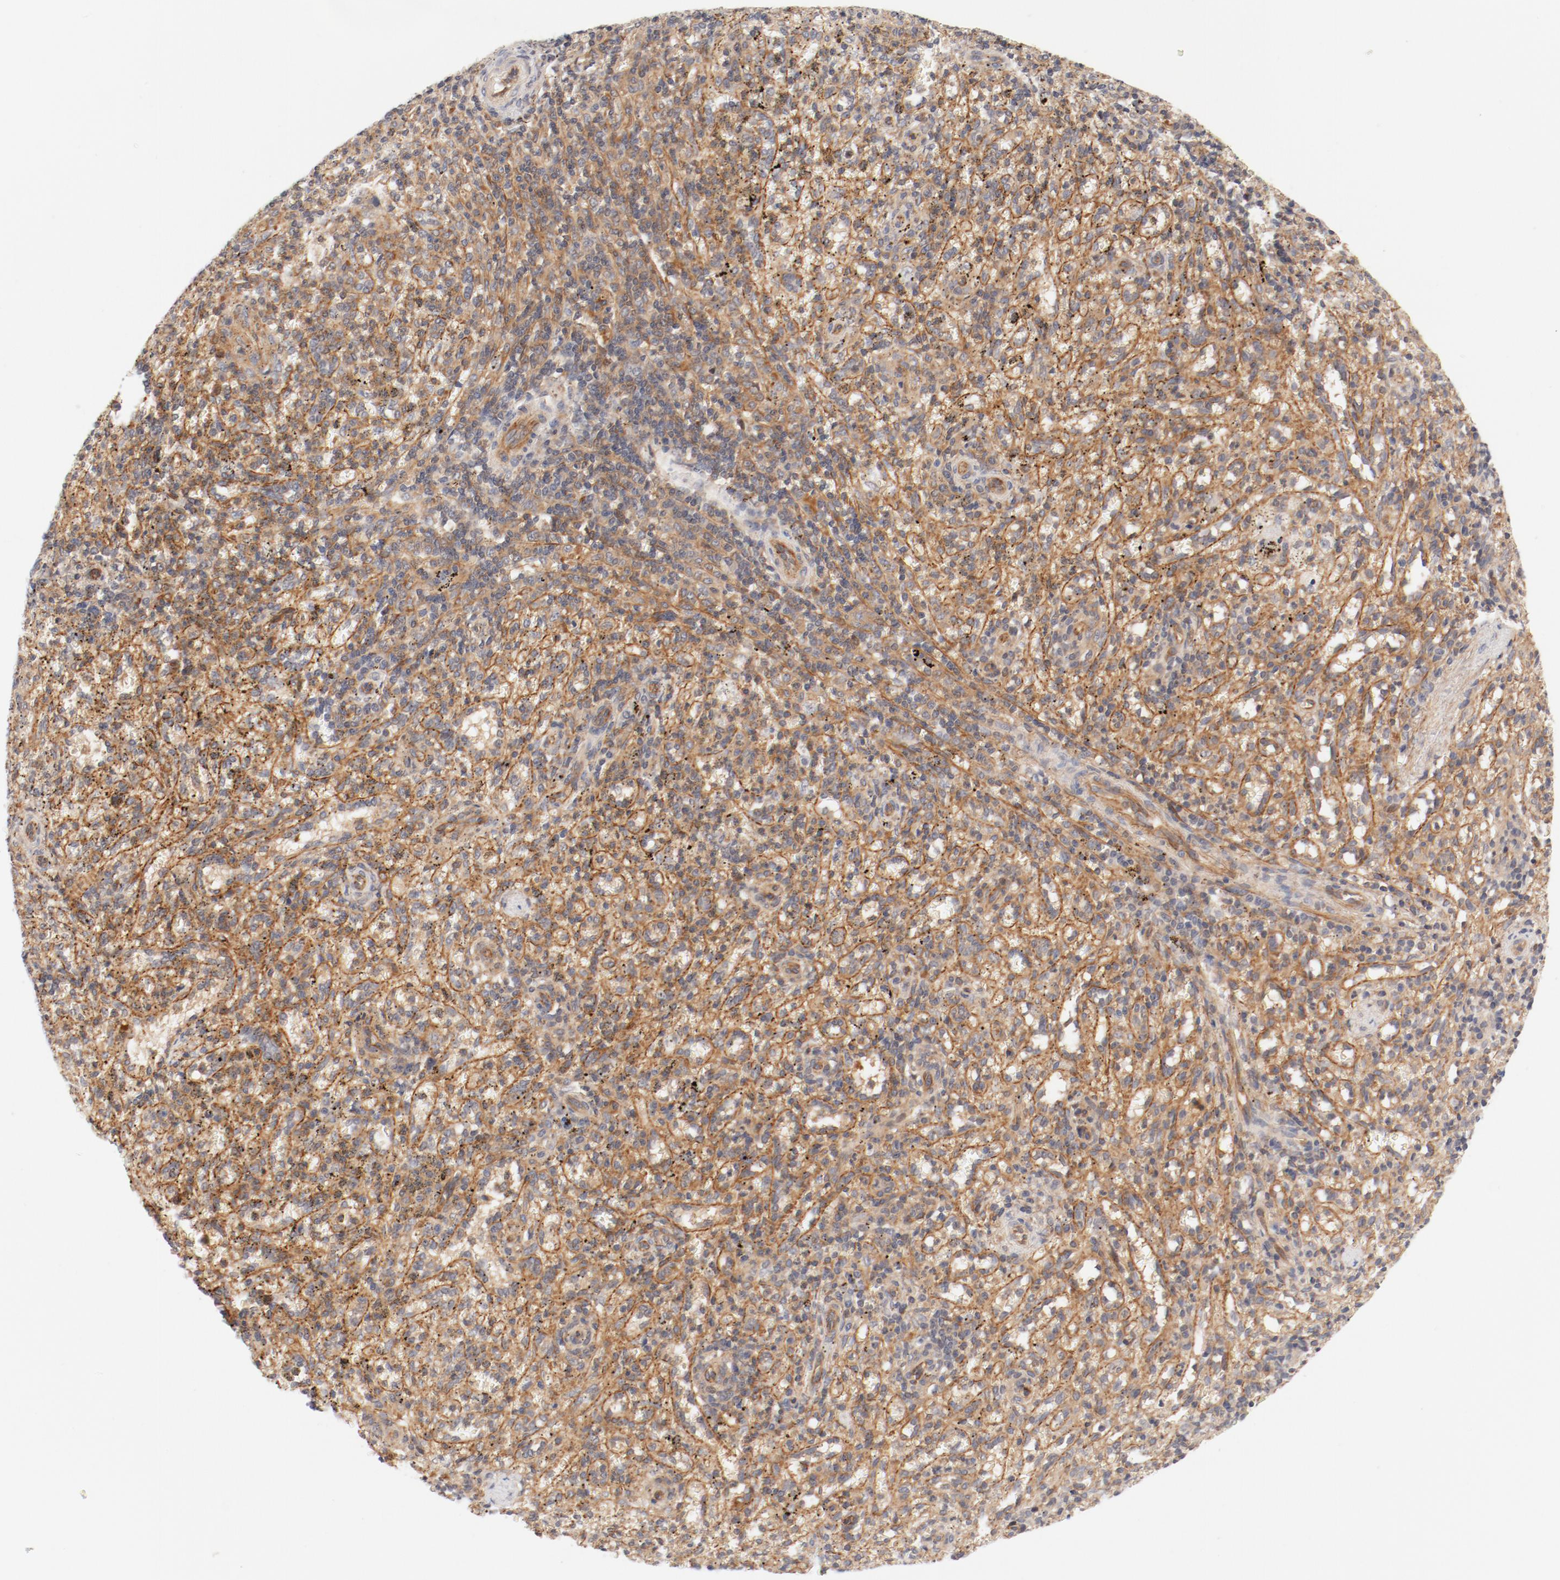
{"staining": {"intensity": "moderate", "quantity": ">75%", "location": "cytoplasmic/membranous"}, "tissue": "spleen", "cell_type": "Cells in red pulp", "image_type": "normal", "snomed": [{"axis": "morphology", "description": "Normal tissue, NOS"}, {"axis": "topography", "description": "Spleen"}], "caption": "Immunohistochemical staining of unremarkable spleen displays medium levels of moderate cytoplasmic/membranous positivity in approximately >75% of cells in red pulp. The staining was performed using DAB (3,3'-diaminobenzidine), with brown indicating positive protein expression. Nuclei are stained blue with hematoxylin.", "gene": "ZNF267", "patient": {"sex": "female", "age": 10}}